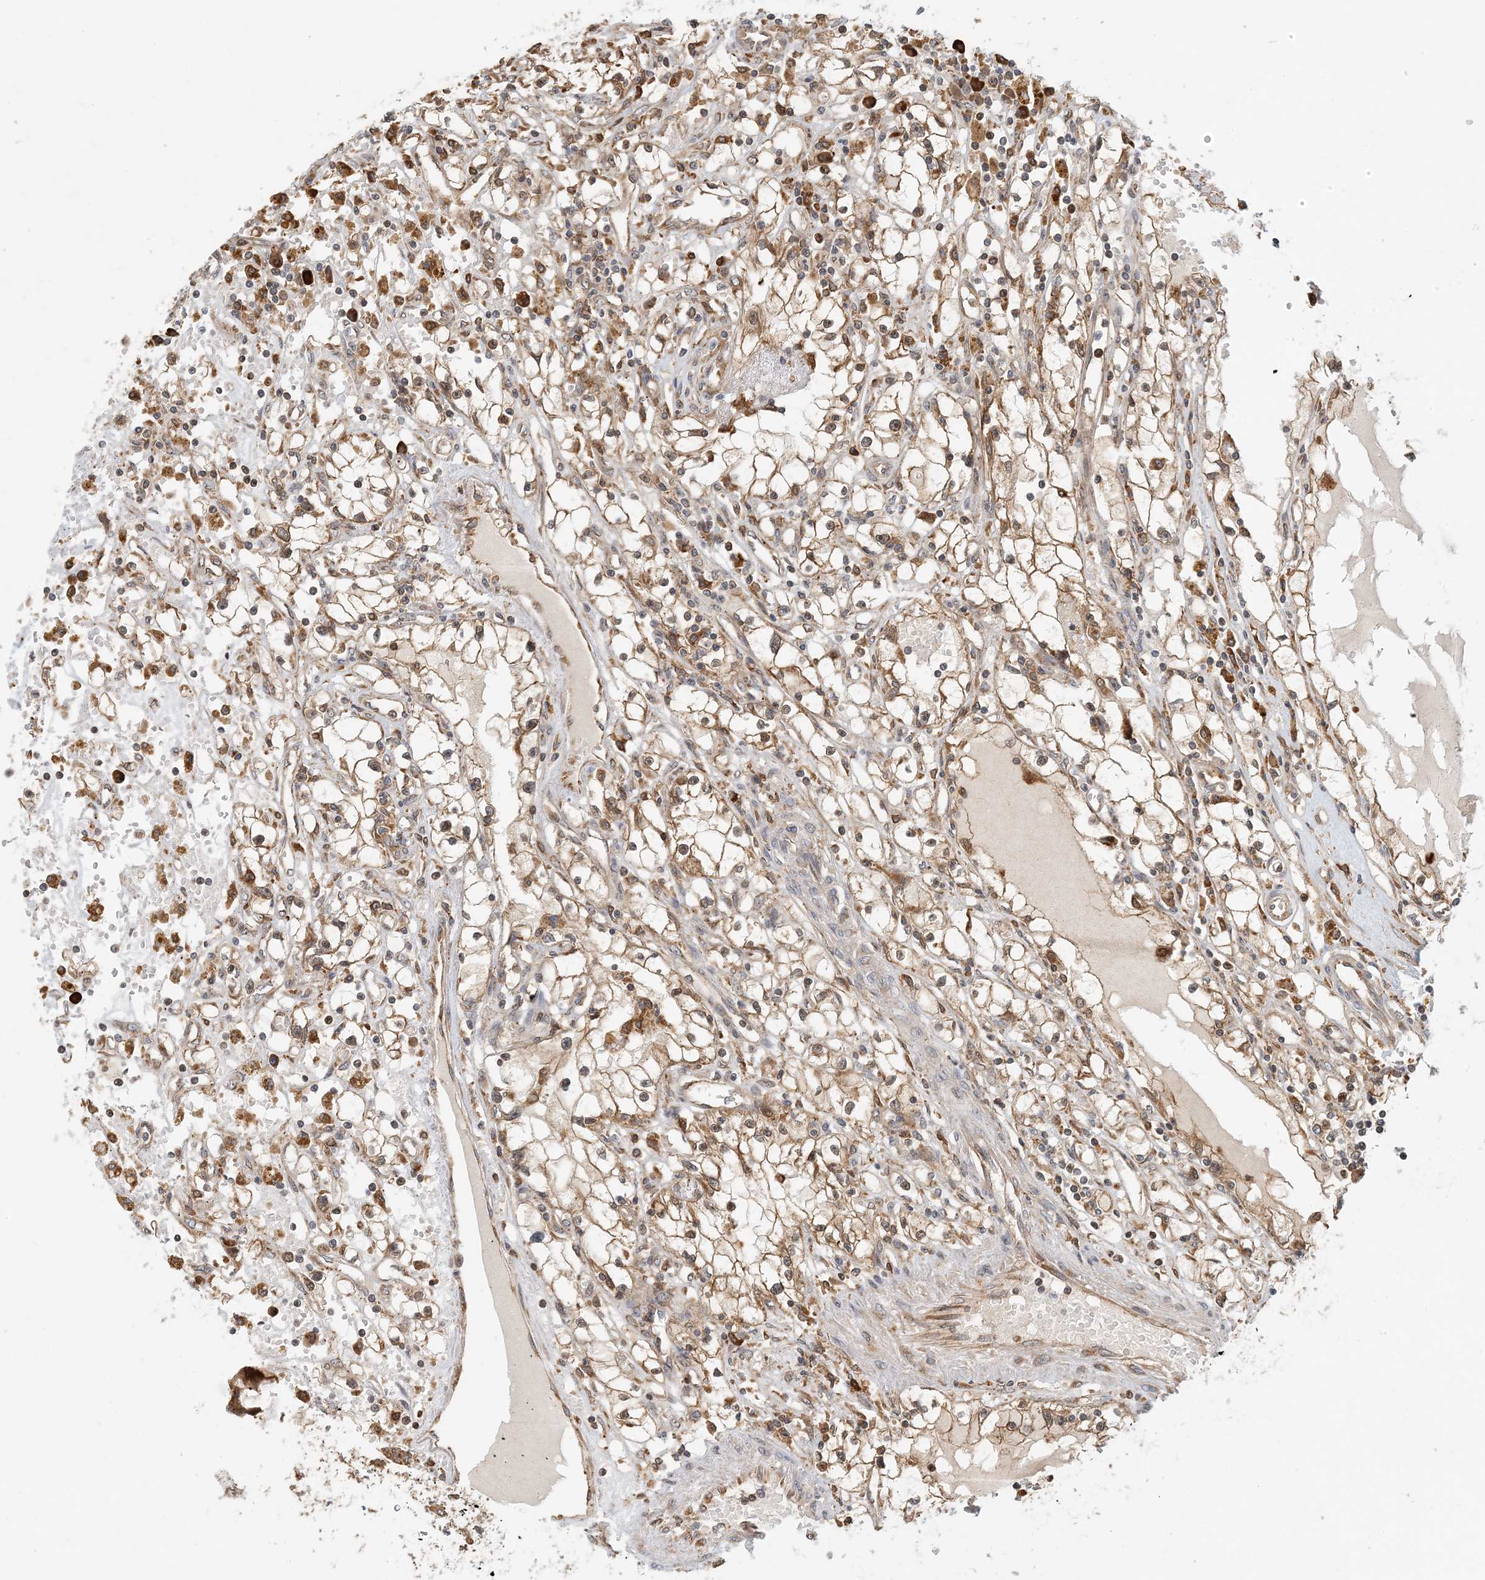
{"staining": {"intensity": "moderate", "quantity": ">75%", "location": "cytoplasmic/membranous"}, "tissue": "renal cancer", "cell_type": "Tumor cells", "image_type": "cancer", "snomed": [{"axis": "morphology", "description": "Adenocarcinoma, NOS"}, {"axis": "topography", "description": "Kidney"}], "caption": "Immunohistochemistry image of renal cancer (adenocarcinoma) stained for a protein (brown), which exhibits medium levels of moderate cytoplasmic/membranous positivity in approximately >75% of tumor cells.", "gene": "HNMT", "patient": {"sex": "male", "age": 56}}